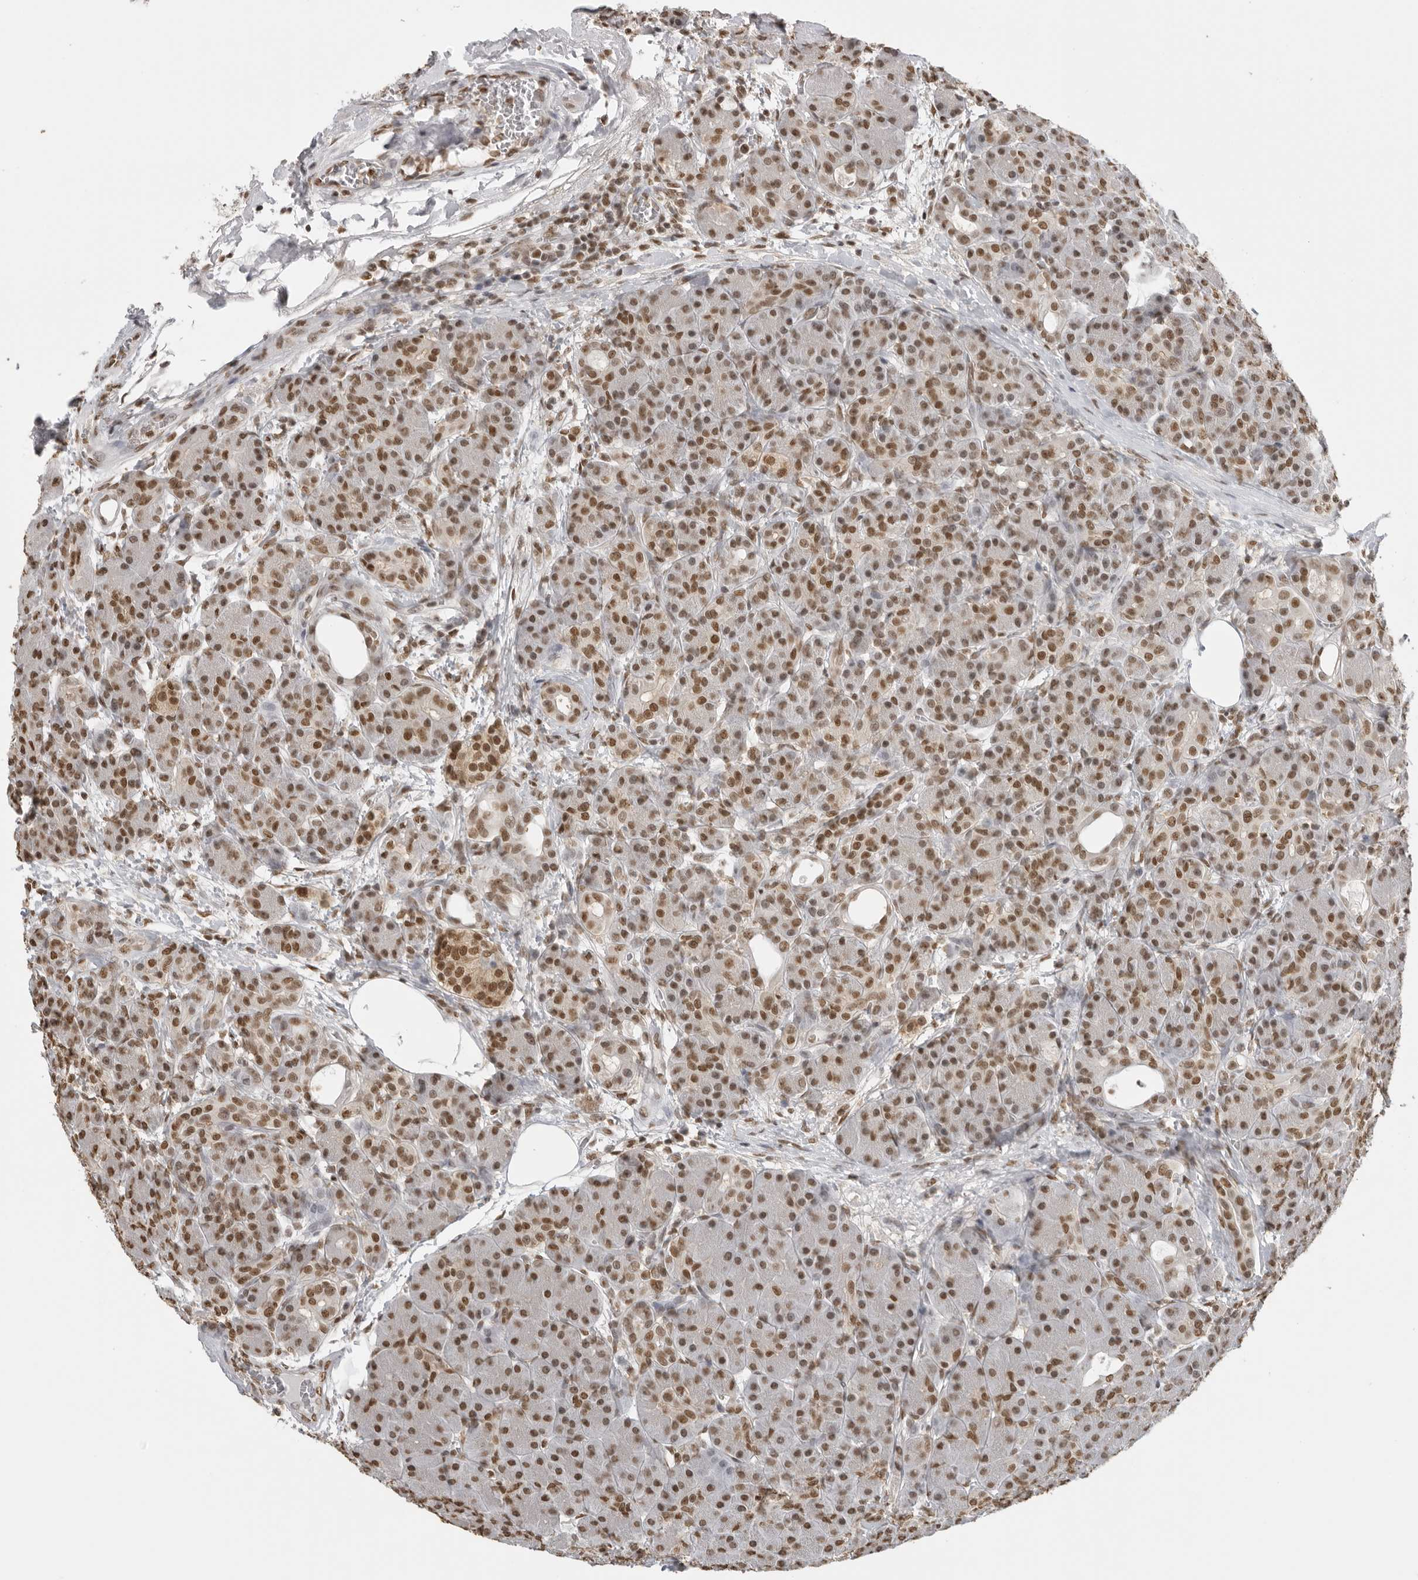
{"staining": {"intensity": "moderate", "quantity": ">75%", "location": "nuclear"}, "tissue": "pancreas", "cell_type": "Exocrine glandular cells", "image_type": "normal", "snomed": [{"axis": "morphology", "description": "Normal tissue, NOS"}, {"axis": "topography", "description": "Pancreas"}], "caption": "Immunohistochemistry photomicrograph of normal pancreas: human pancreas stained using IHC demonstrates medium levels of moderate protein expression localized specifically in the nuclear of exocrine glandular cells, appearing as a nuclear brown color.", "gene": "RPA2", "patient": {"sex": "male", "age": 63}}